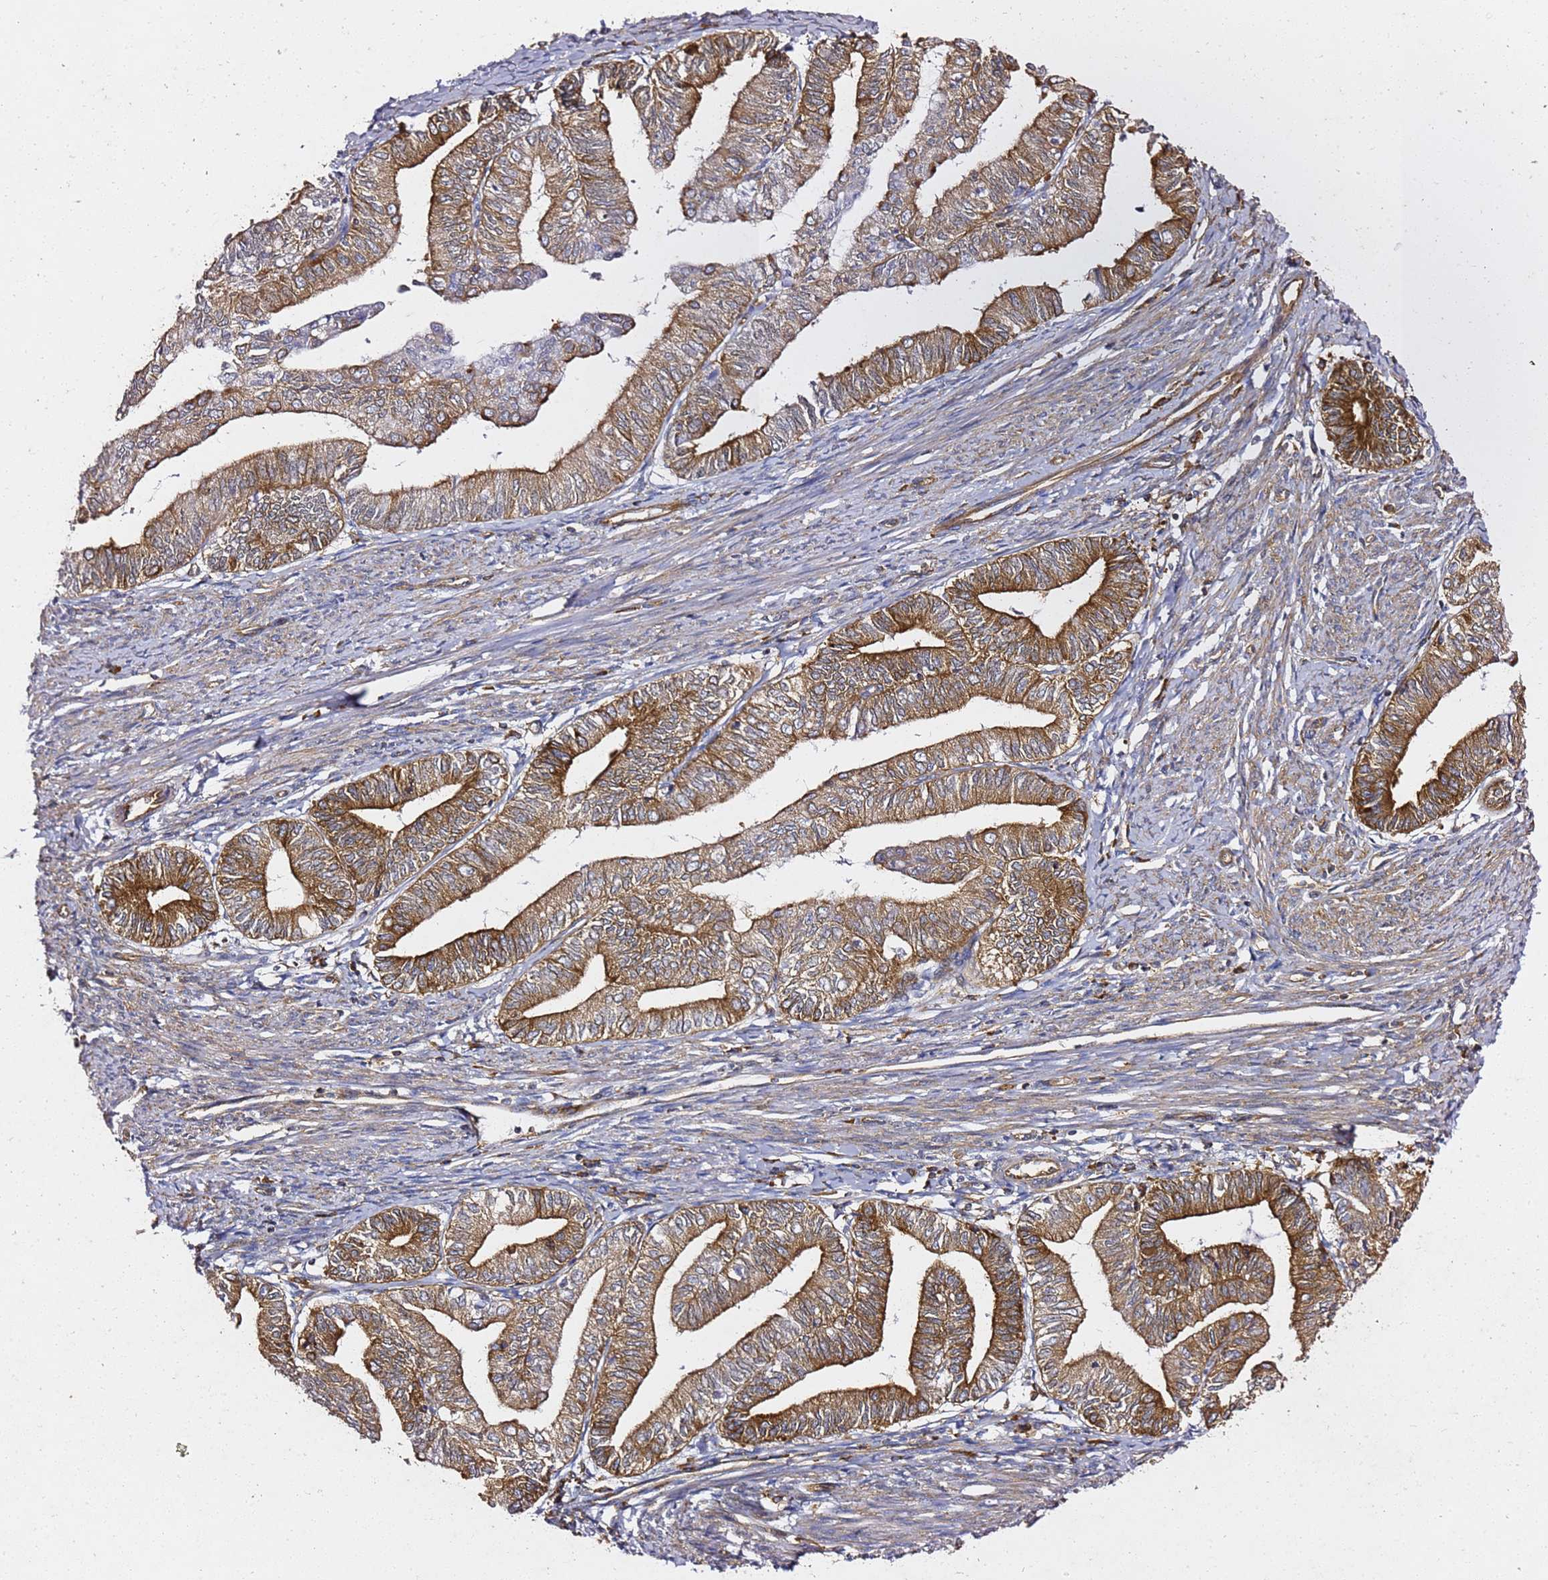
{"staining": {"intensity": "moderate", "quantity": ">75%", "location": "cytoplasmic/membranous"}, "tissue": "endometrial cancer", "cell_type": "Tumor cells", "image_type": "cancer", "snomed": [{"axis": "morphology", "description": "Adenocarcinoma, NOS"}, {"axis": "topography", "description": "Endometrium"}], "caption": "This is an image of immunohistochemistry (IHC) staining of adenocarcinoma (endometrial), which shows moderate positivity in the cytoplasmic/membranous of tumor cells.", "gene": "TPST1", "patient": {"sex": "female", "age": 66}}